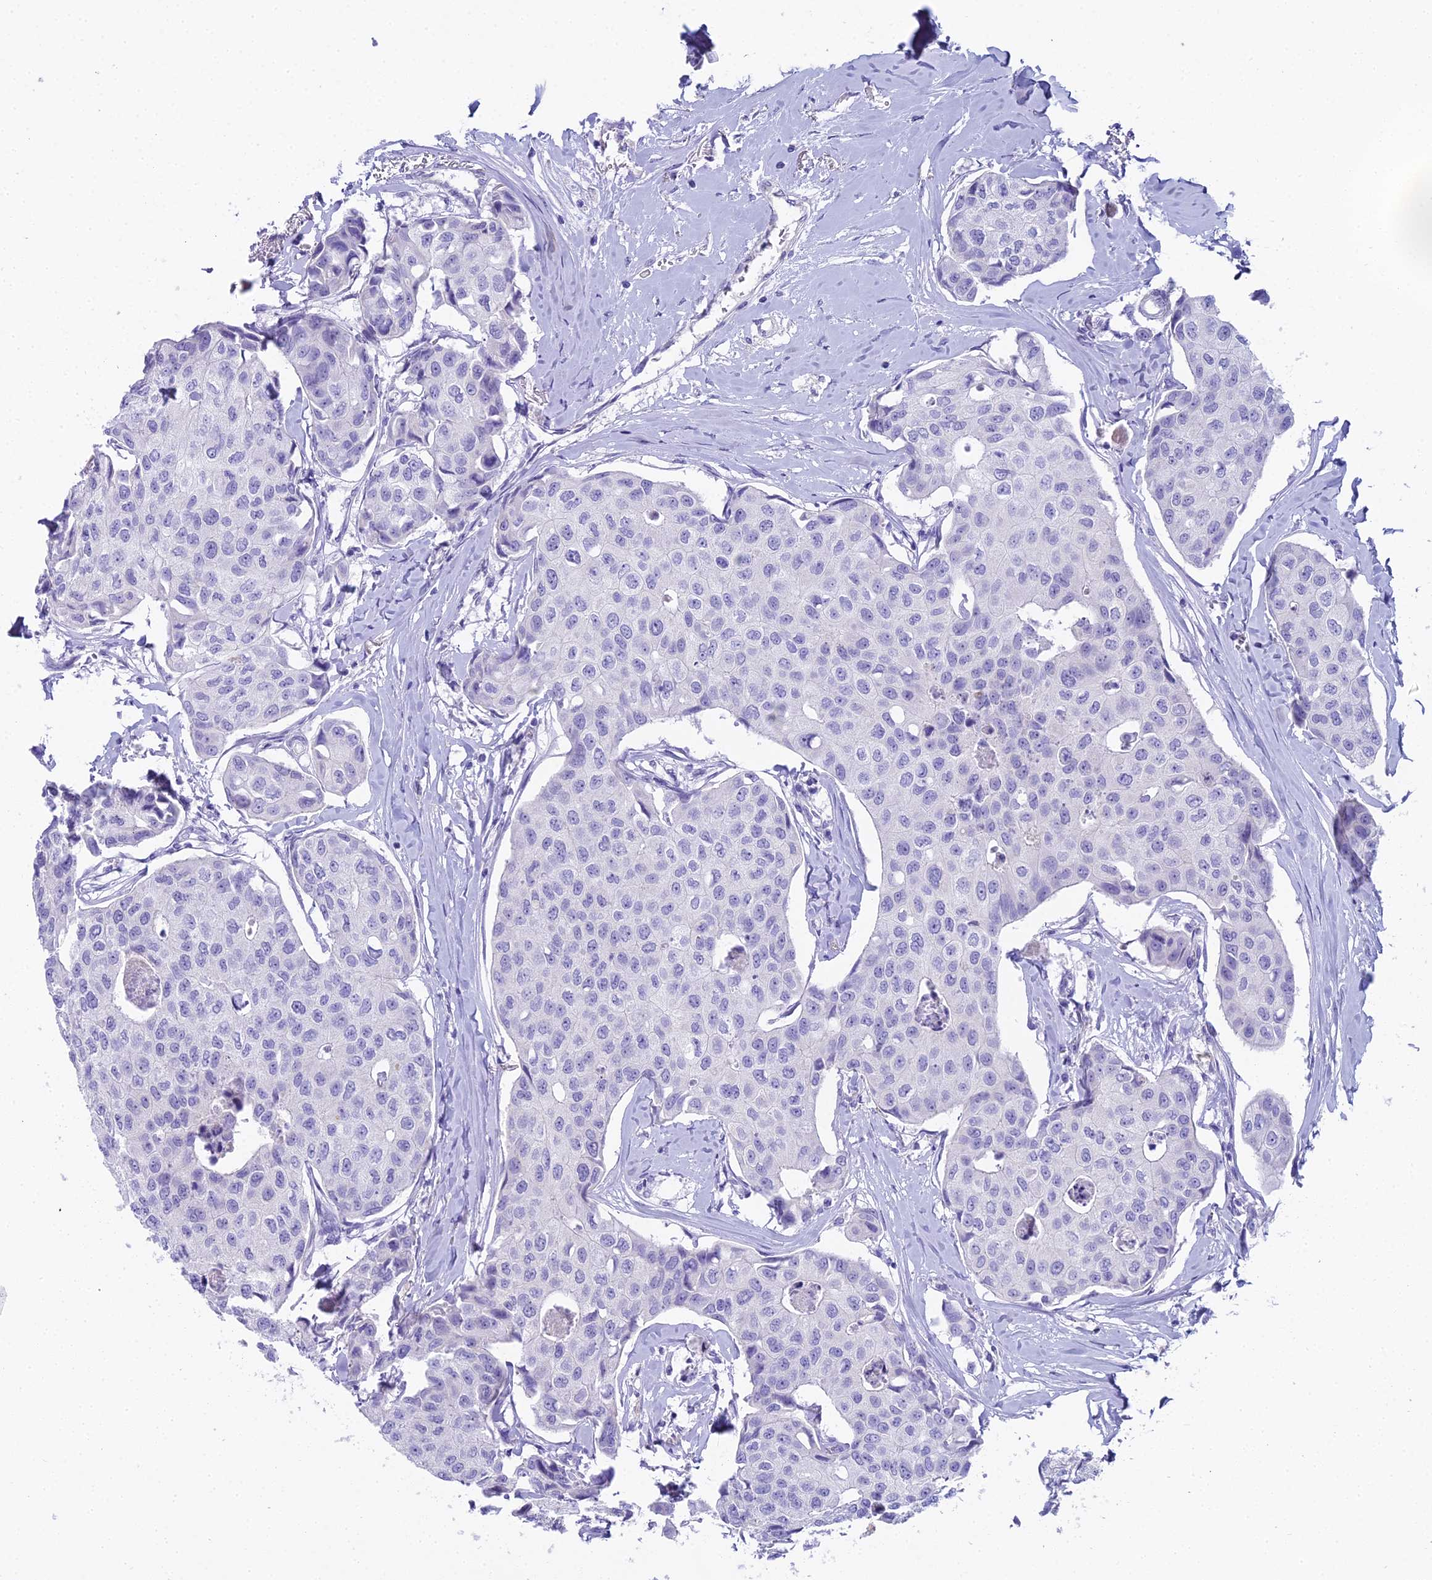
{"staining": {"intensity": "negative", "quantity": "none", "location": "none"}, "tissue": "breast cancer", "cell_type": "Tumor cells", "image_type": "cancer", "snomed": [{"axis": "morphology", "description": "Duct carcinoma"}, {"axis": "topography", "description": "Breast"}], "caption": "Breast cancer was stained to show a protein in brown. There is no significant expression in tumor cells.", "gene": "UNC80", "patient": {"sex": "female", "age": 80}}